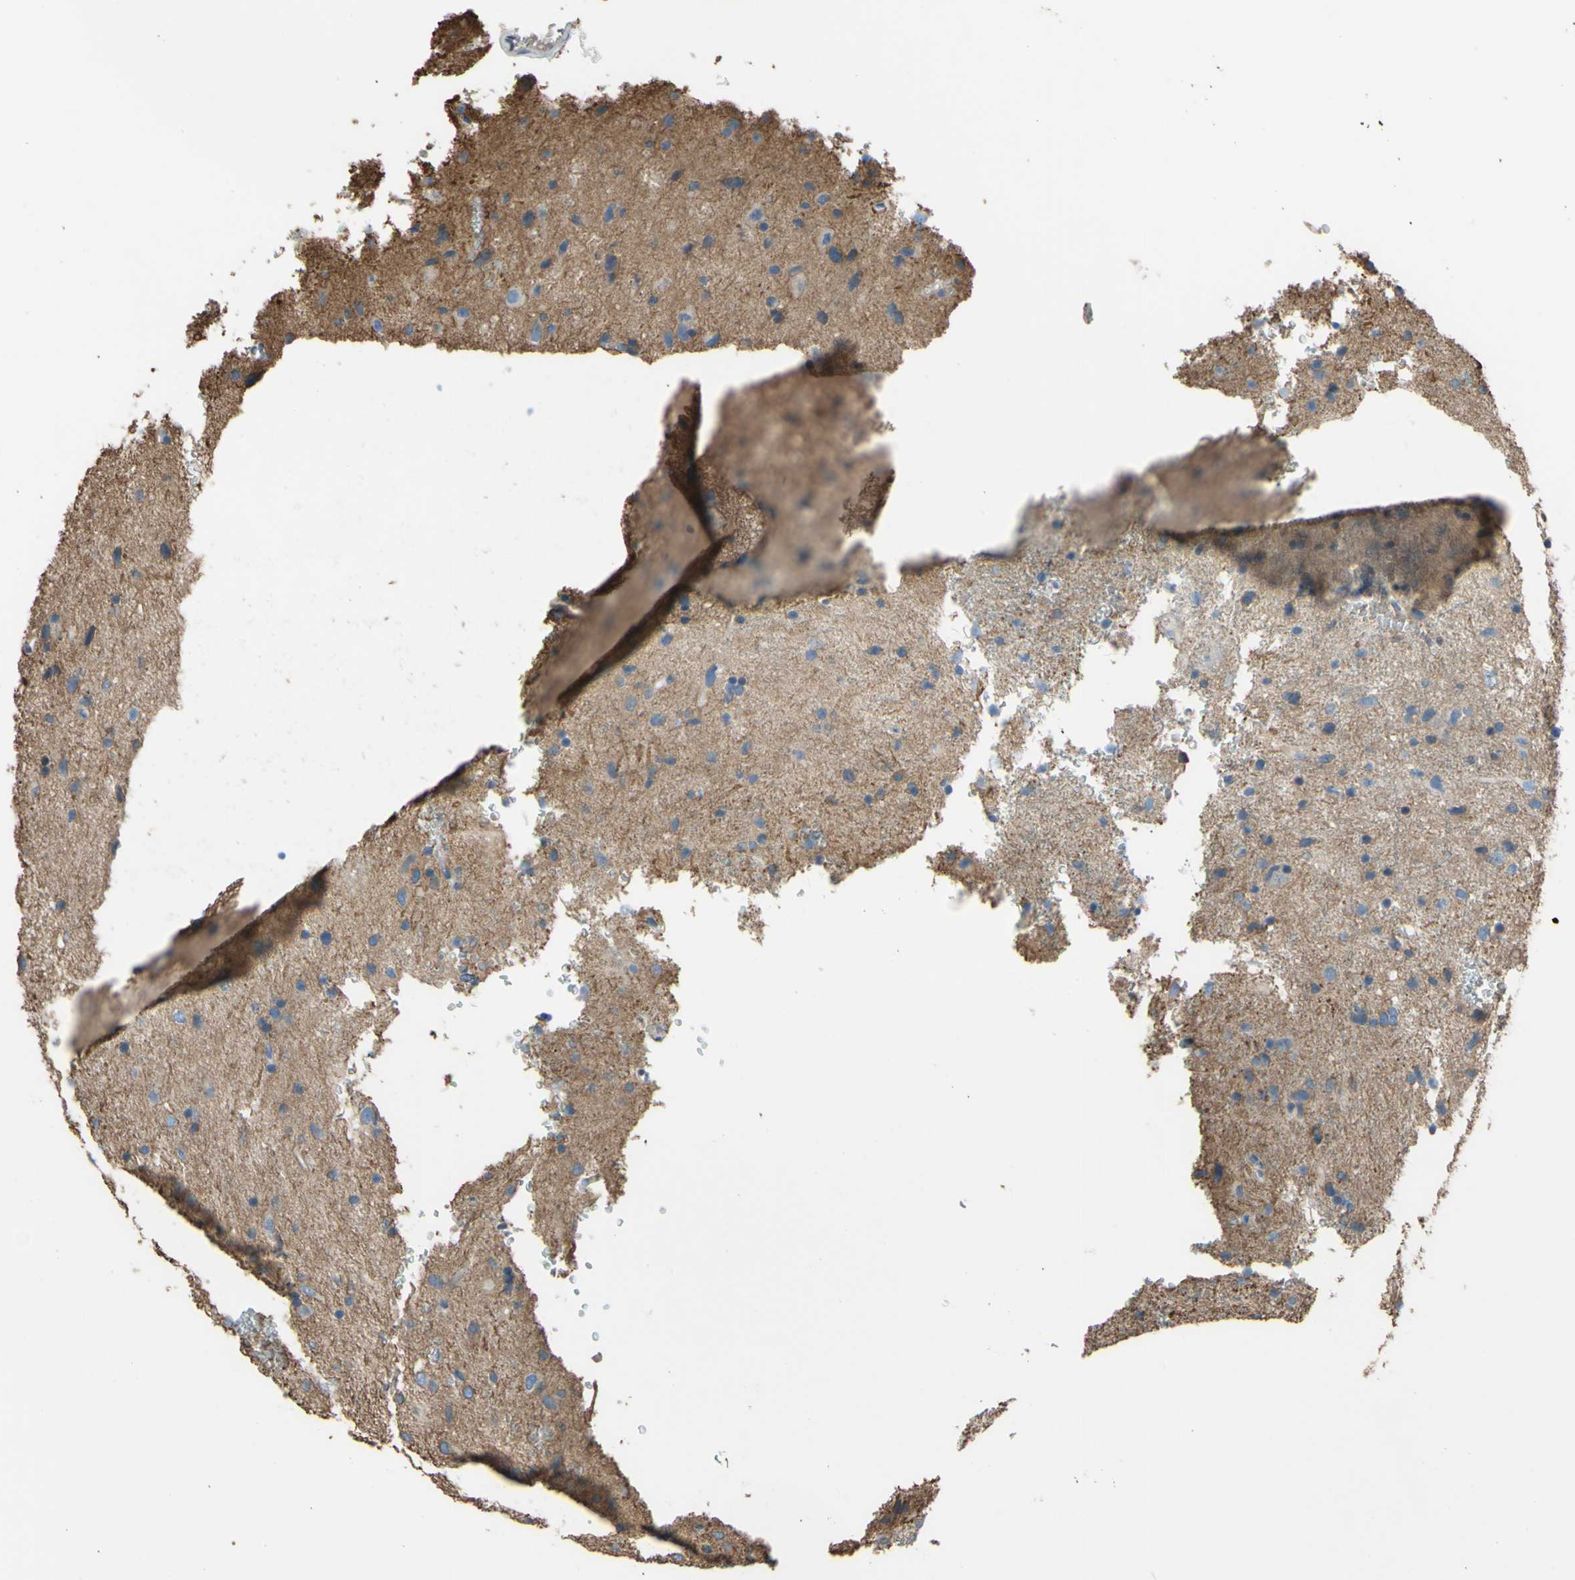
{"staining": {"intensity": "negative", "quantity": "none", "location": "none"}, "tissue": "glioma", "cell_type": "Tumor cells", "image_type": "cancer", "snomed": [{"axis": "morphology", "description": "Glioma, malignant, Low grade"}, {"axis": "topography", "description": "Brain"}], "caption": "DAB (3,3'-diaminobenzidine) immunohistochemical staining of human malignant low-grade glioma exhibits no significant expression in tumor cells.", "gene": "ADD1", "patient": {"sex": "male", "age": 77}}